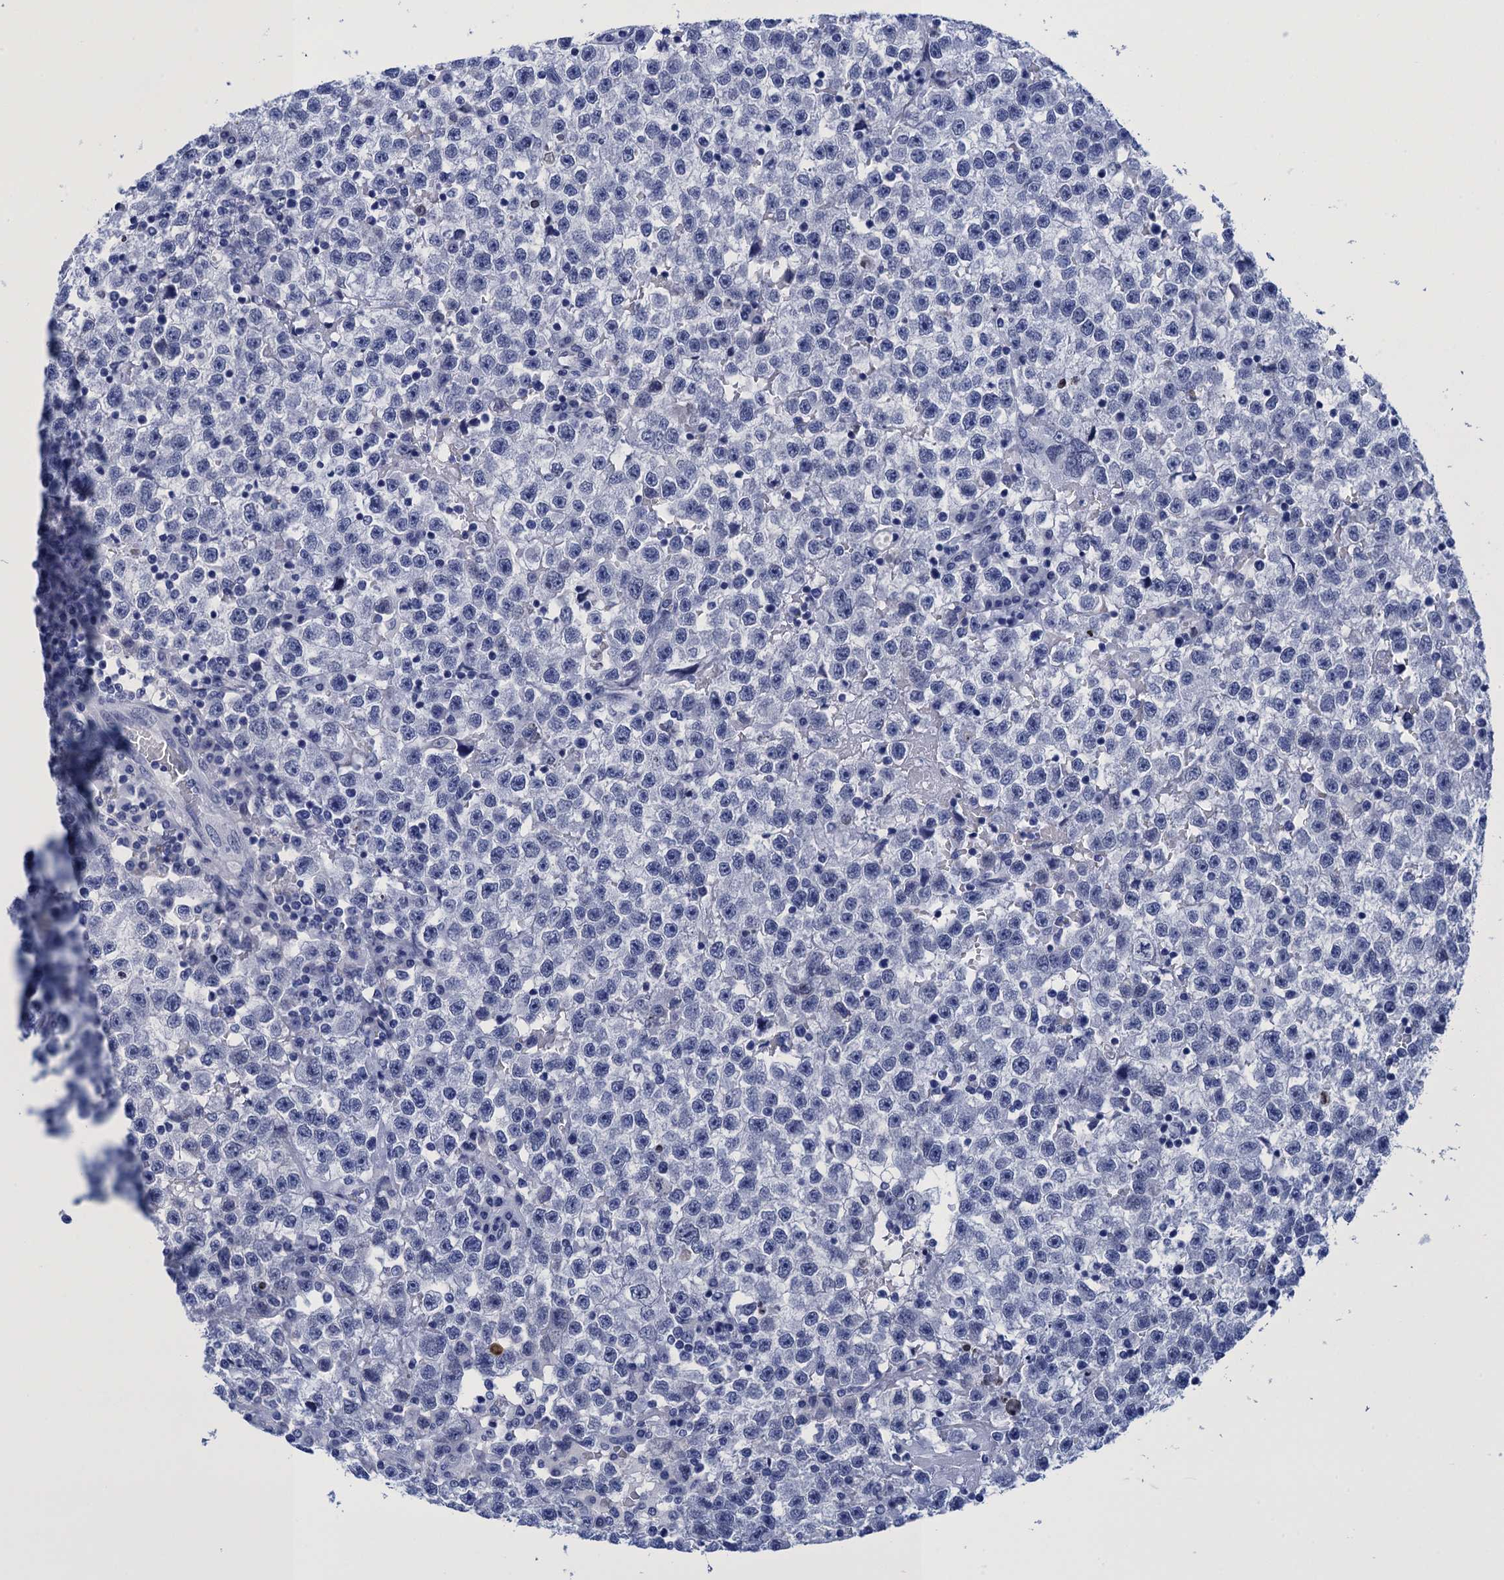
{"staining": {"intensity": "negative", "quantity": "none", "location": "none"}, "tissue": "testis cancer", "cell_type": "Tumor cells", "image_type": "cancer", "snomed": [{"axis": "morphology", "description": "Seminoma, NOS"}, {"axis": "topography", "description": "Testis"}], "caption": "High magnification brightfield microscopy of testis cancer stained with DAB (brown) and counterstained with hematoxylin (blue): tumor cells show no significant staining.", "gene": "METTL25", "patient": {"sex": "male", "age": 22}}